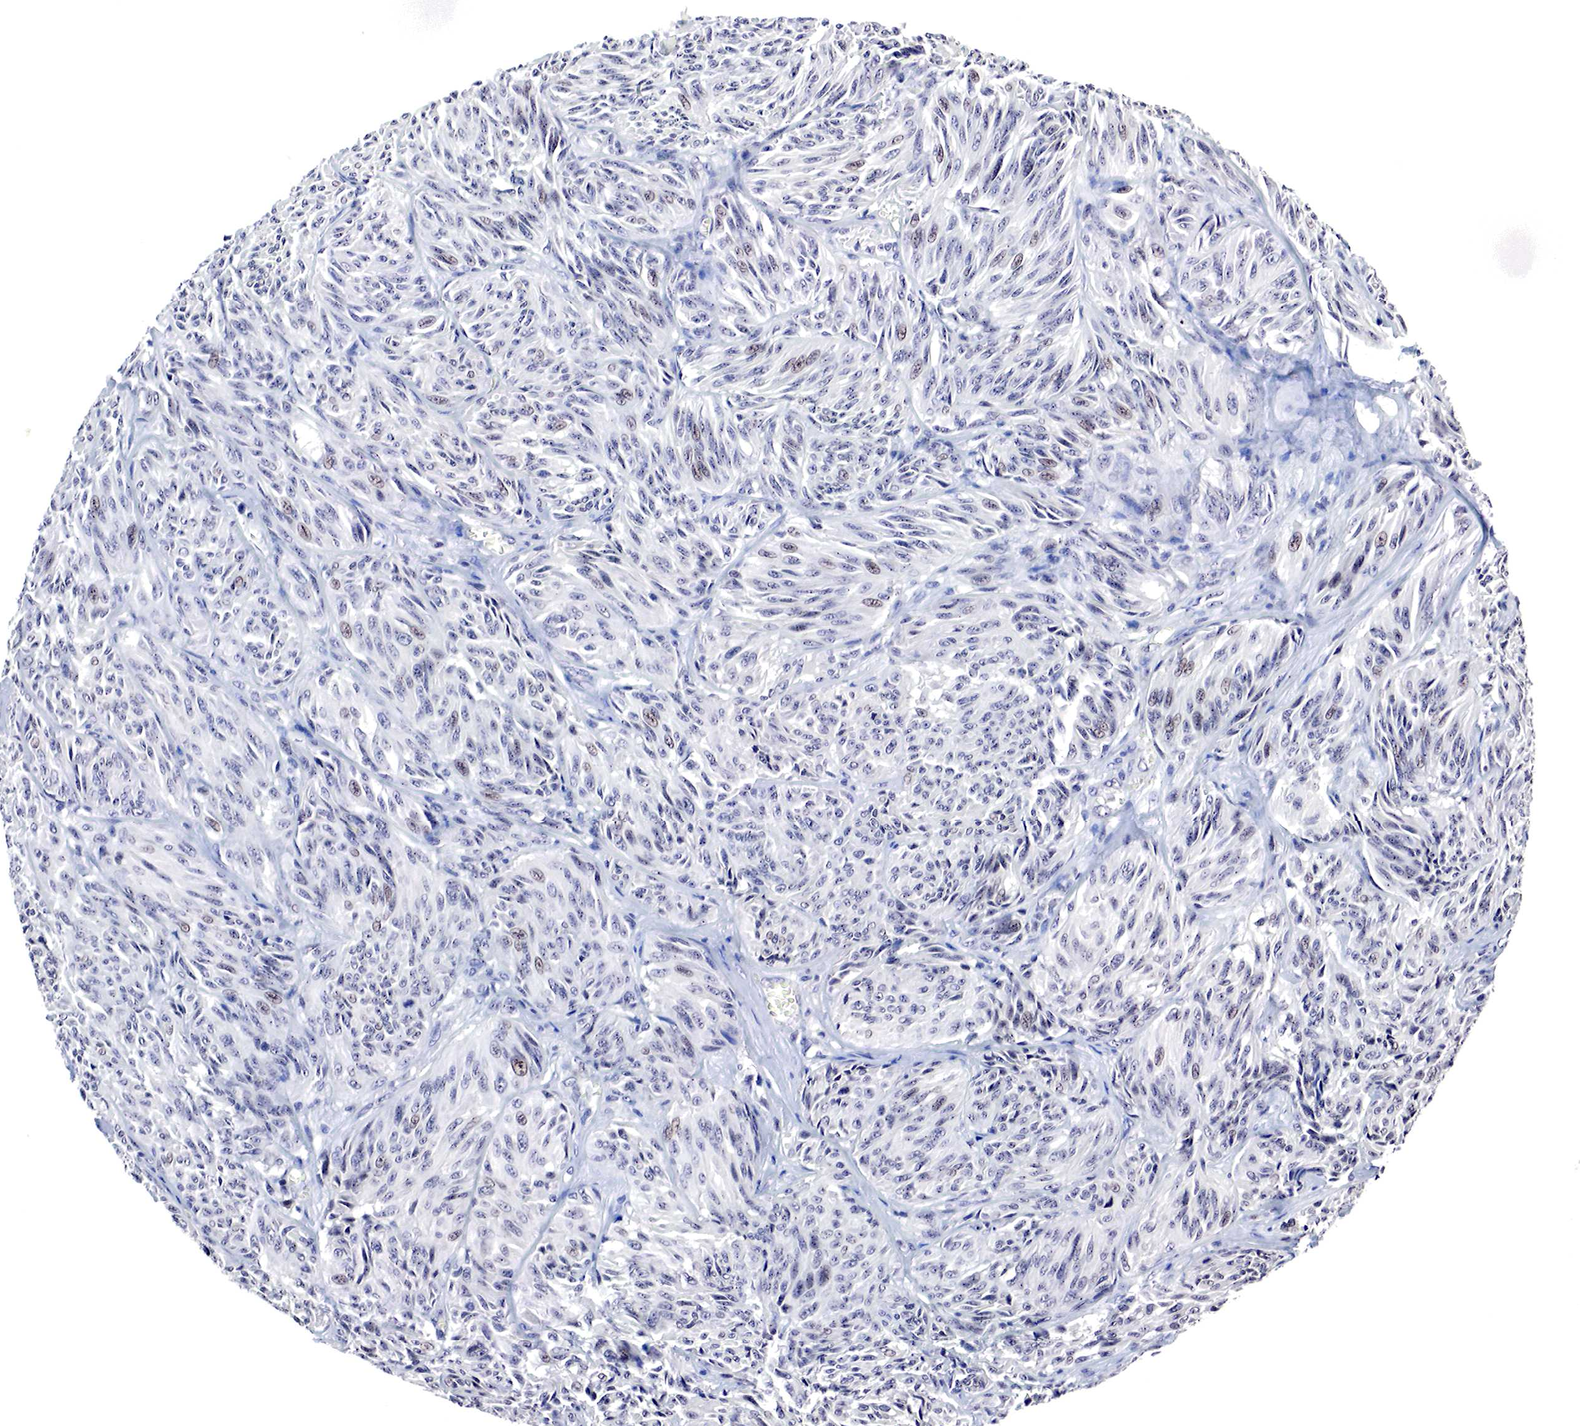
{"staining": {"intensity": "negative", "quantity": "none", "location": "none"}, "tissue": "melanoma", "cell_type": "Tumor cells", "image_type": "cancer", "snomed": [{"axis": "morphology", "description": "Malignant melanoma, NOS"}, {"axis": "topography", "description": "Skin"}], "caption": "Malignant melanoma stained for a protein using immunohistochemistry (IHC) displays no positivity tumor cells.", "gene": "DACH2", "patient": {"sex": "male", "age": 54}}